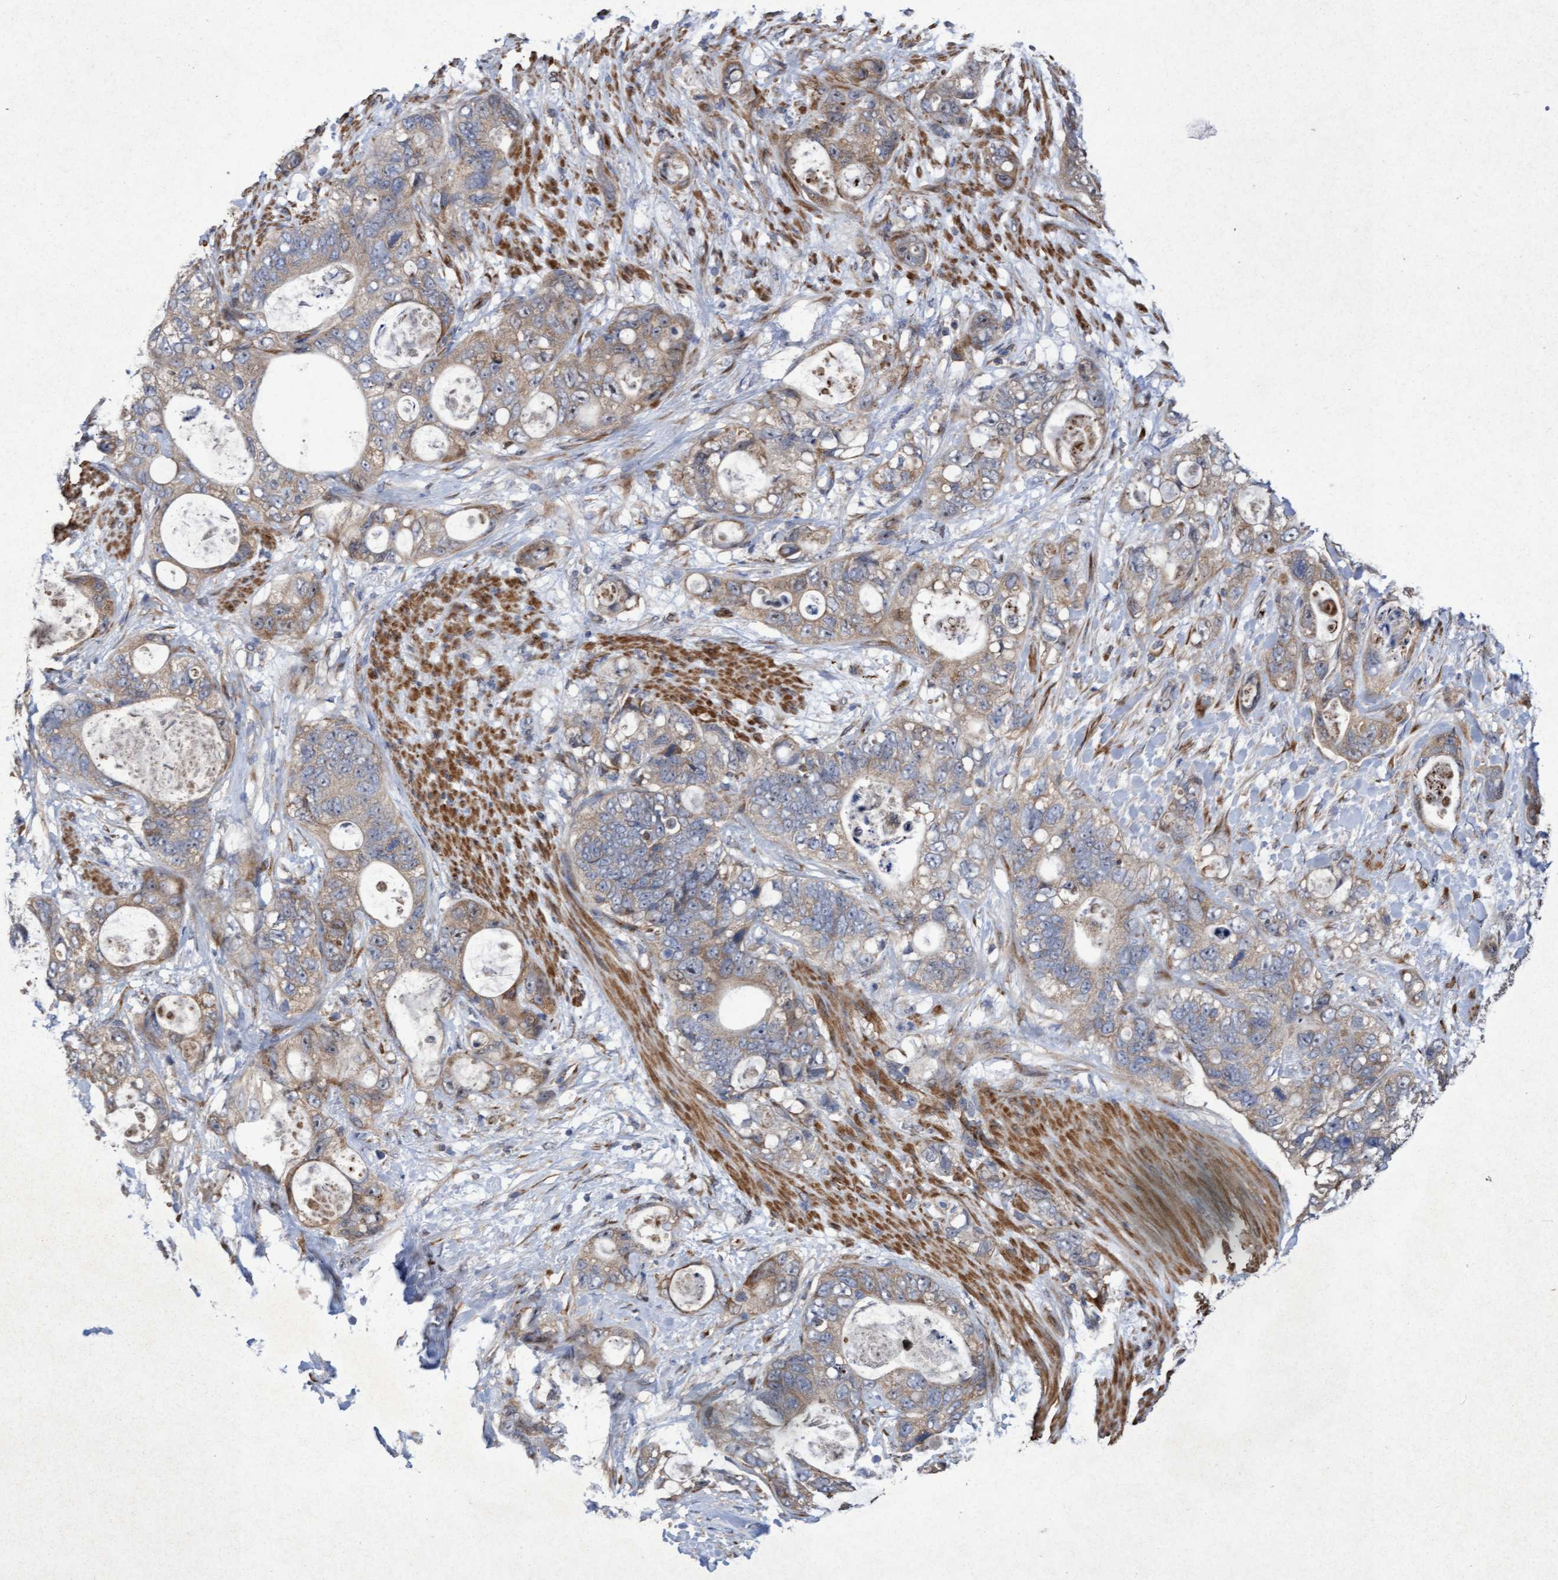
{"staining": {"intensity": "weak", "quantity": "25%-75%", "location": "cytoplasmic/membranous"}, "tissue": "stomach cancer", "cell_type": "Tumor cells", "image_type": "cancer", "snomed": [{"axis": "morphology", "description": "Normal tissue, NOS"}, {"axis": "morphology", "description": "Adenocarcinoma, NOS"}, {"axis": "topography", "description": "Stomach"}], "caption": "Immunohistochemical staining of adenocarcinoma (stomach) exhibits low levels of weak cytoplasmic/membranous protein staining in about 25%-75% of tumor cells.", "gene": "ELP5", "patient": {"sex": "female", "age": 89}}